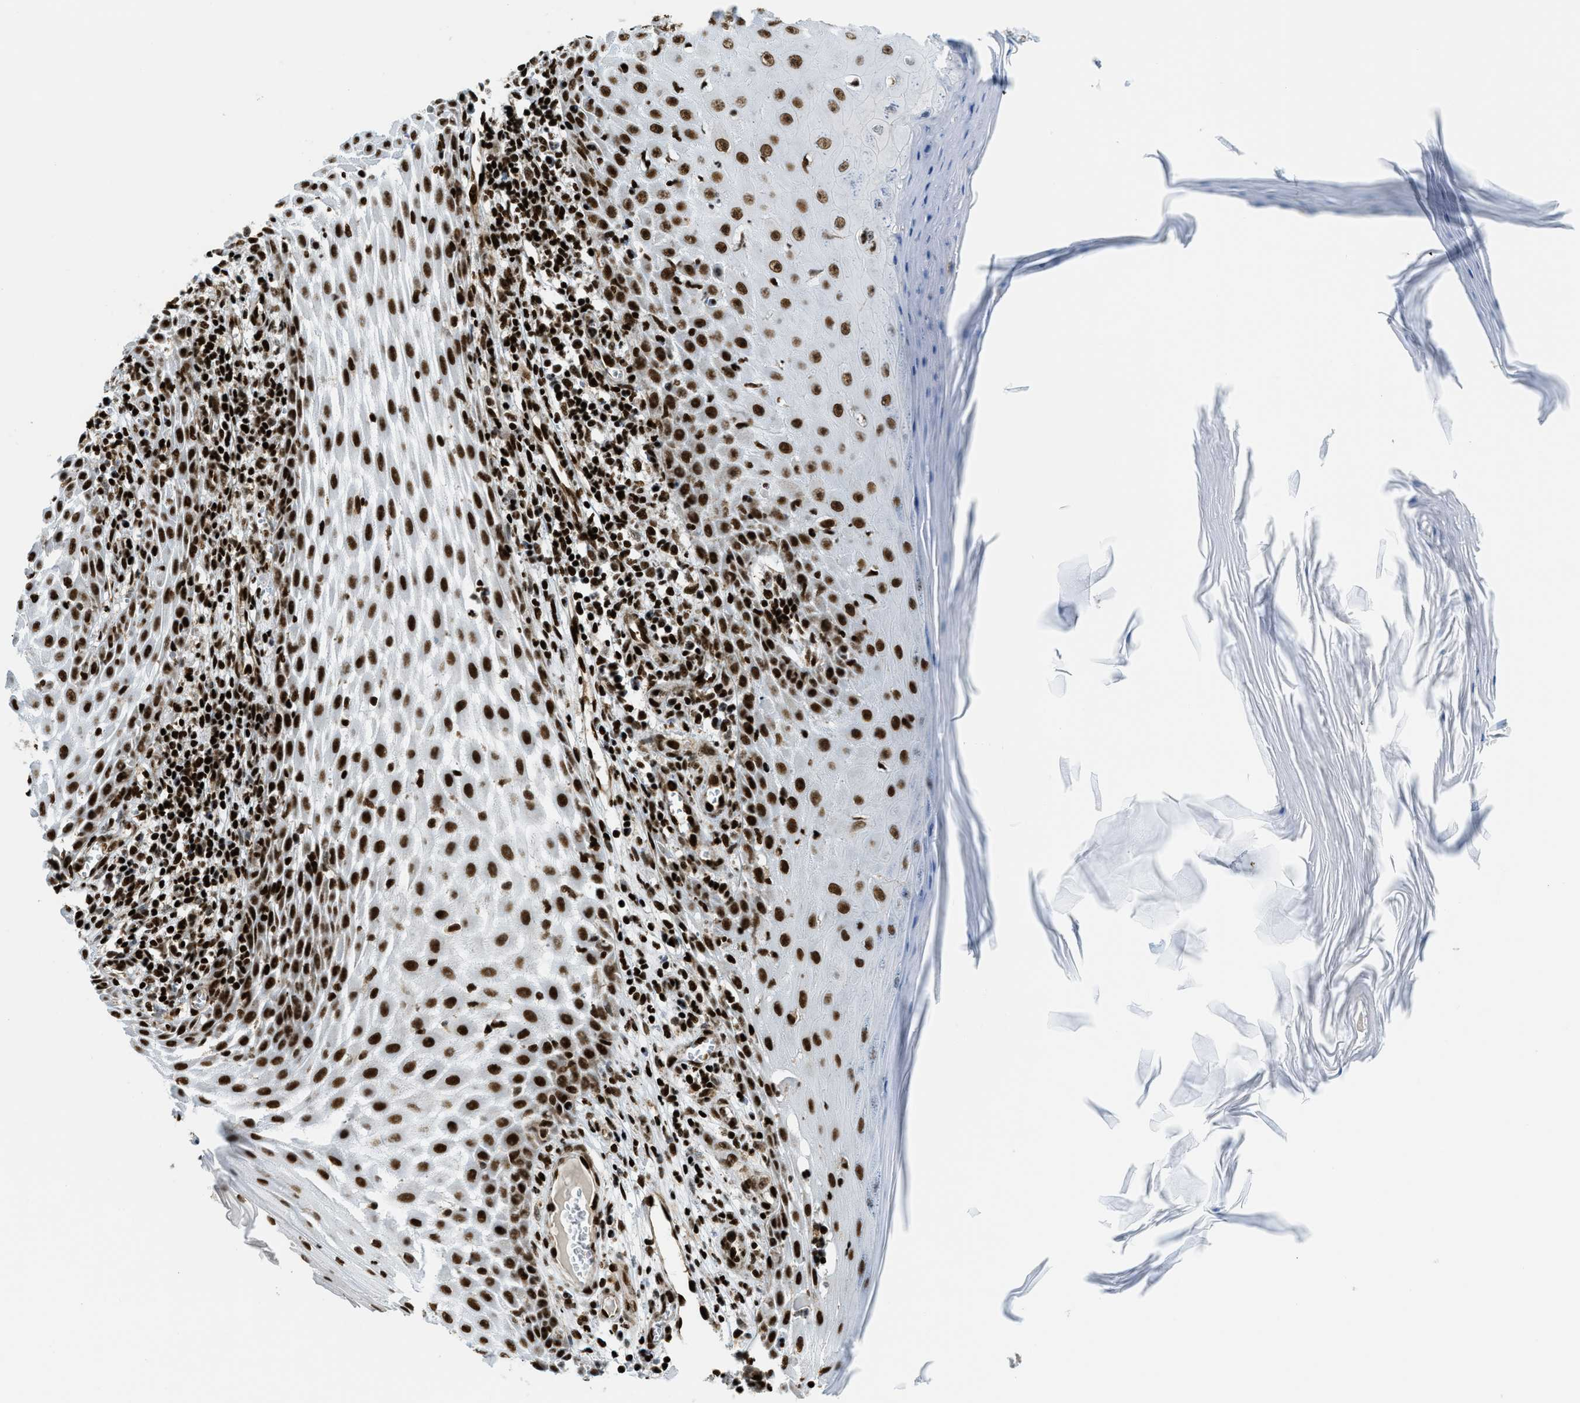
{"staining": {"intensity": "strong", "quantity": ">75%", "location": "nuclear"}, "tissue": "skin cancer", "cell_type": "Tumor cells", "image_type": "cancer", "snomed": [{"axis": "morphology", "description": "Squamous cell carcinoma, NOS"}, {"axis": "topography", "description": "Skin"}], "caption": "The immunohistochemical stain shows strong nuclear expression in tumor cells of skin cancer tissue.", "gene": "GABPB1", "patient": {"sex": "female", "age": 73}}